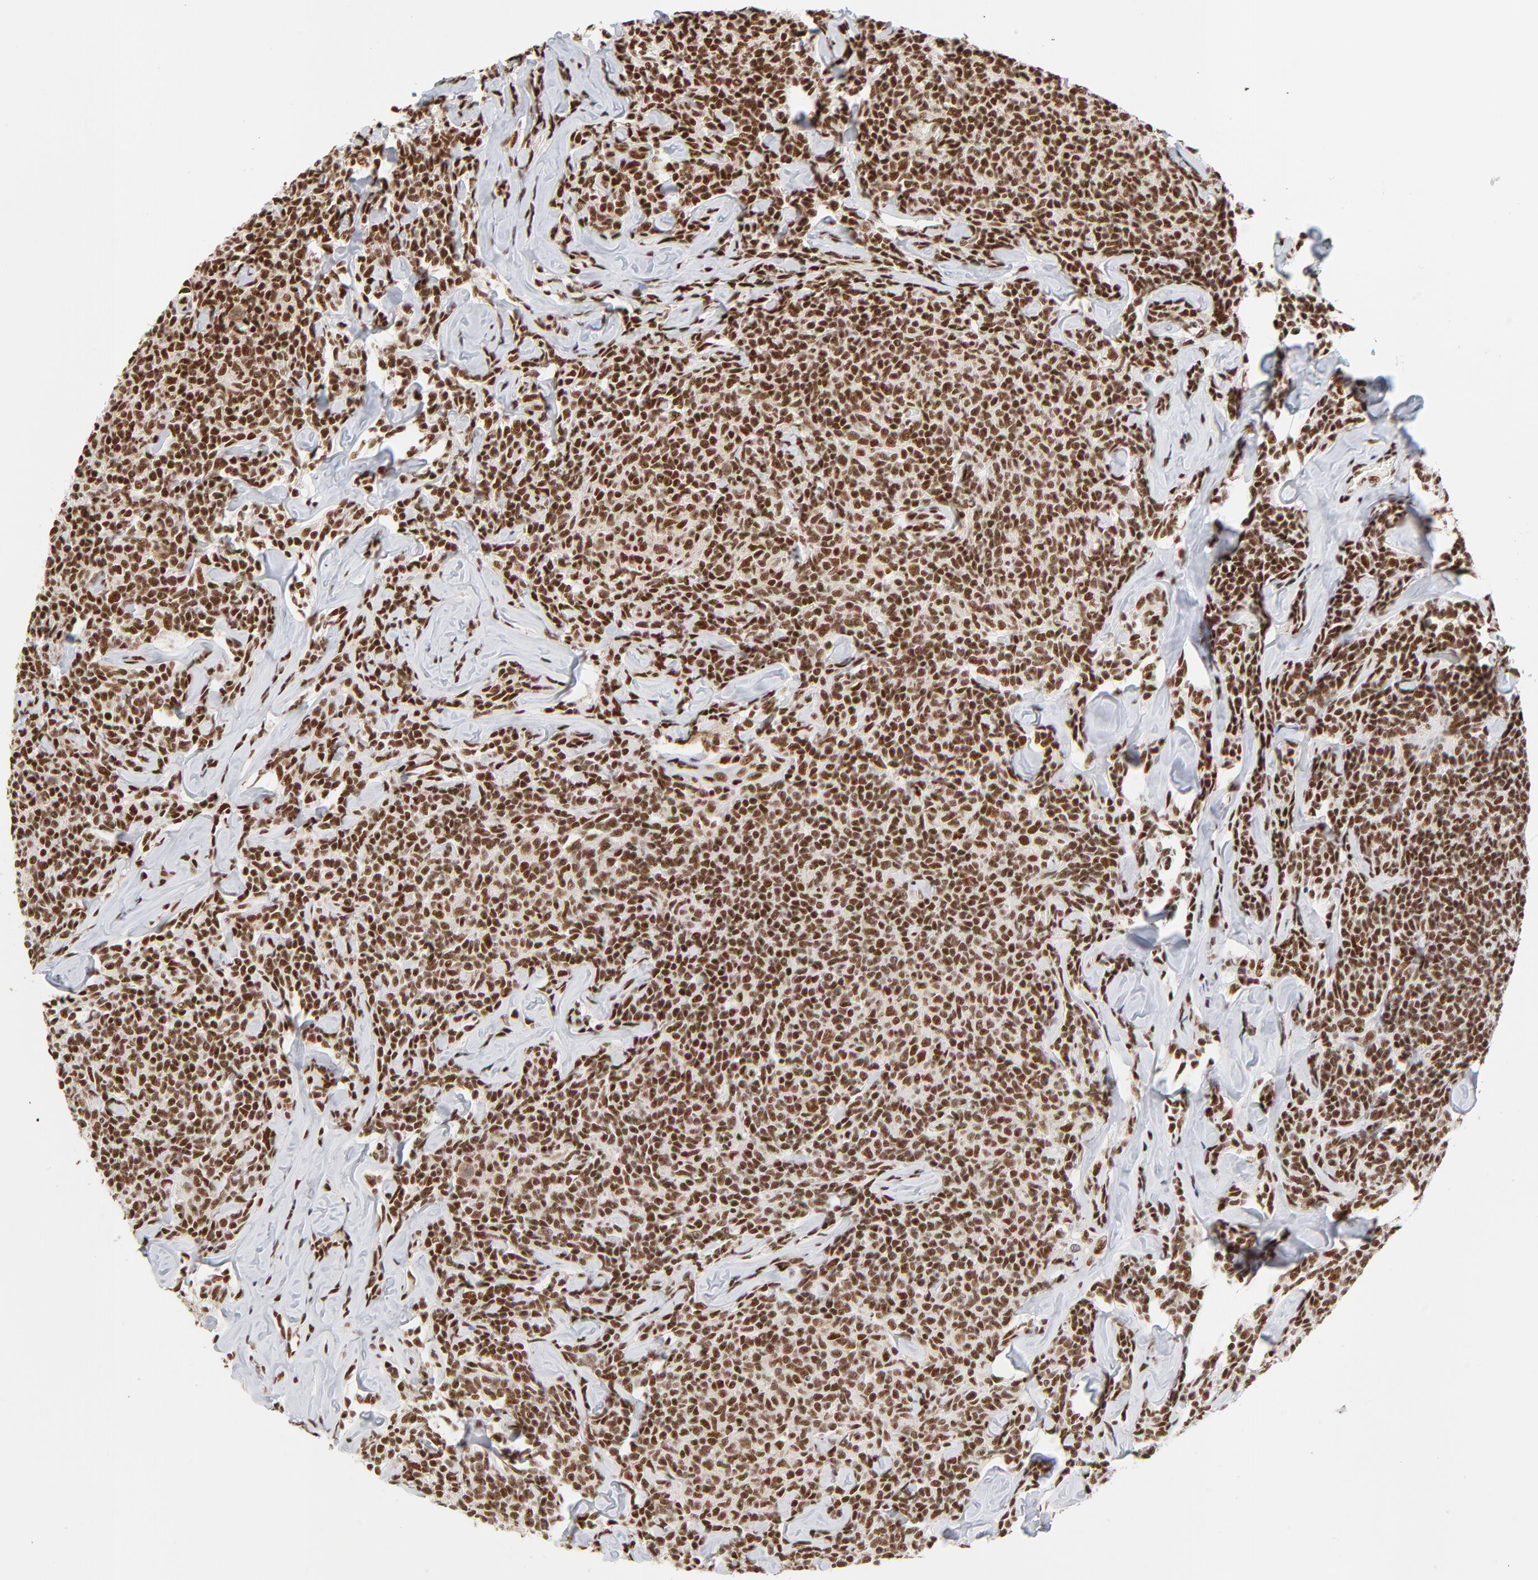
{"staining": {"intensity": "strong", "quantity": ">75%", "location": "nuclear"}, "tissue": "lymphoma", "cell_type": "Tumor cells", "image_type": "cancer", "snomed": [{"axis": "morphology", "description": "Malignant lymphoma, non-Hodgkin's type, Low grade"}, {"axis": "topography", "description": "Lymph node"}], "caption": "Immunohistochemistry (IHC) histopathology image of neoplastic tissue: human lymphoma stained using immunohistochemistry shows high levels of strong protein expression localized specifically in the nuclear of tumor cells, appearing as a nuclear brown color.", "gene": "CREB1", "patient": {"sex": "female", "age": 56}}